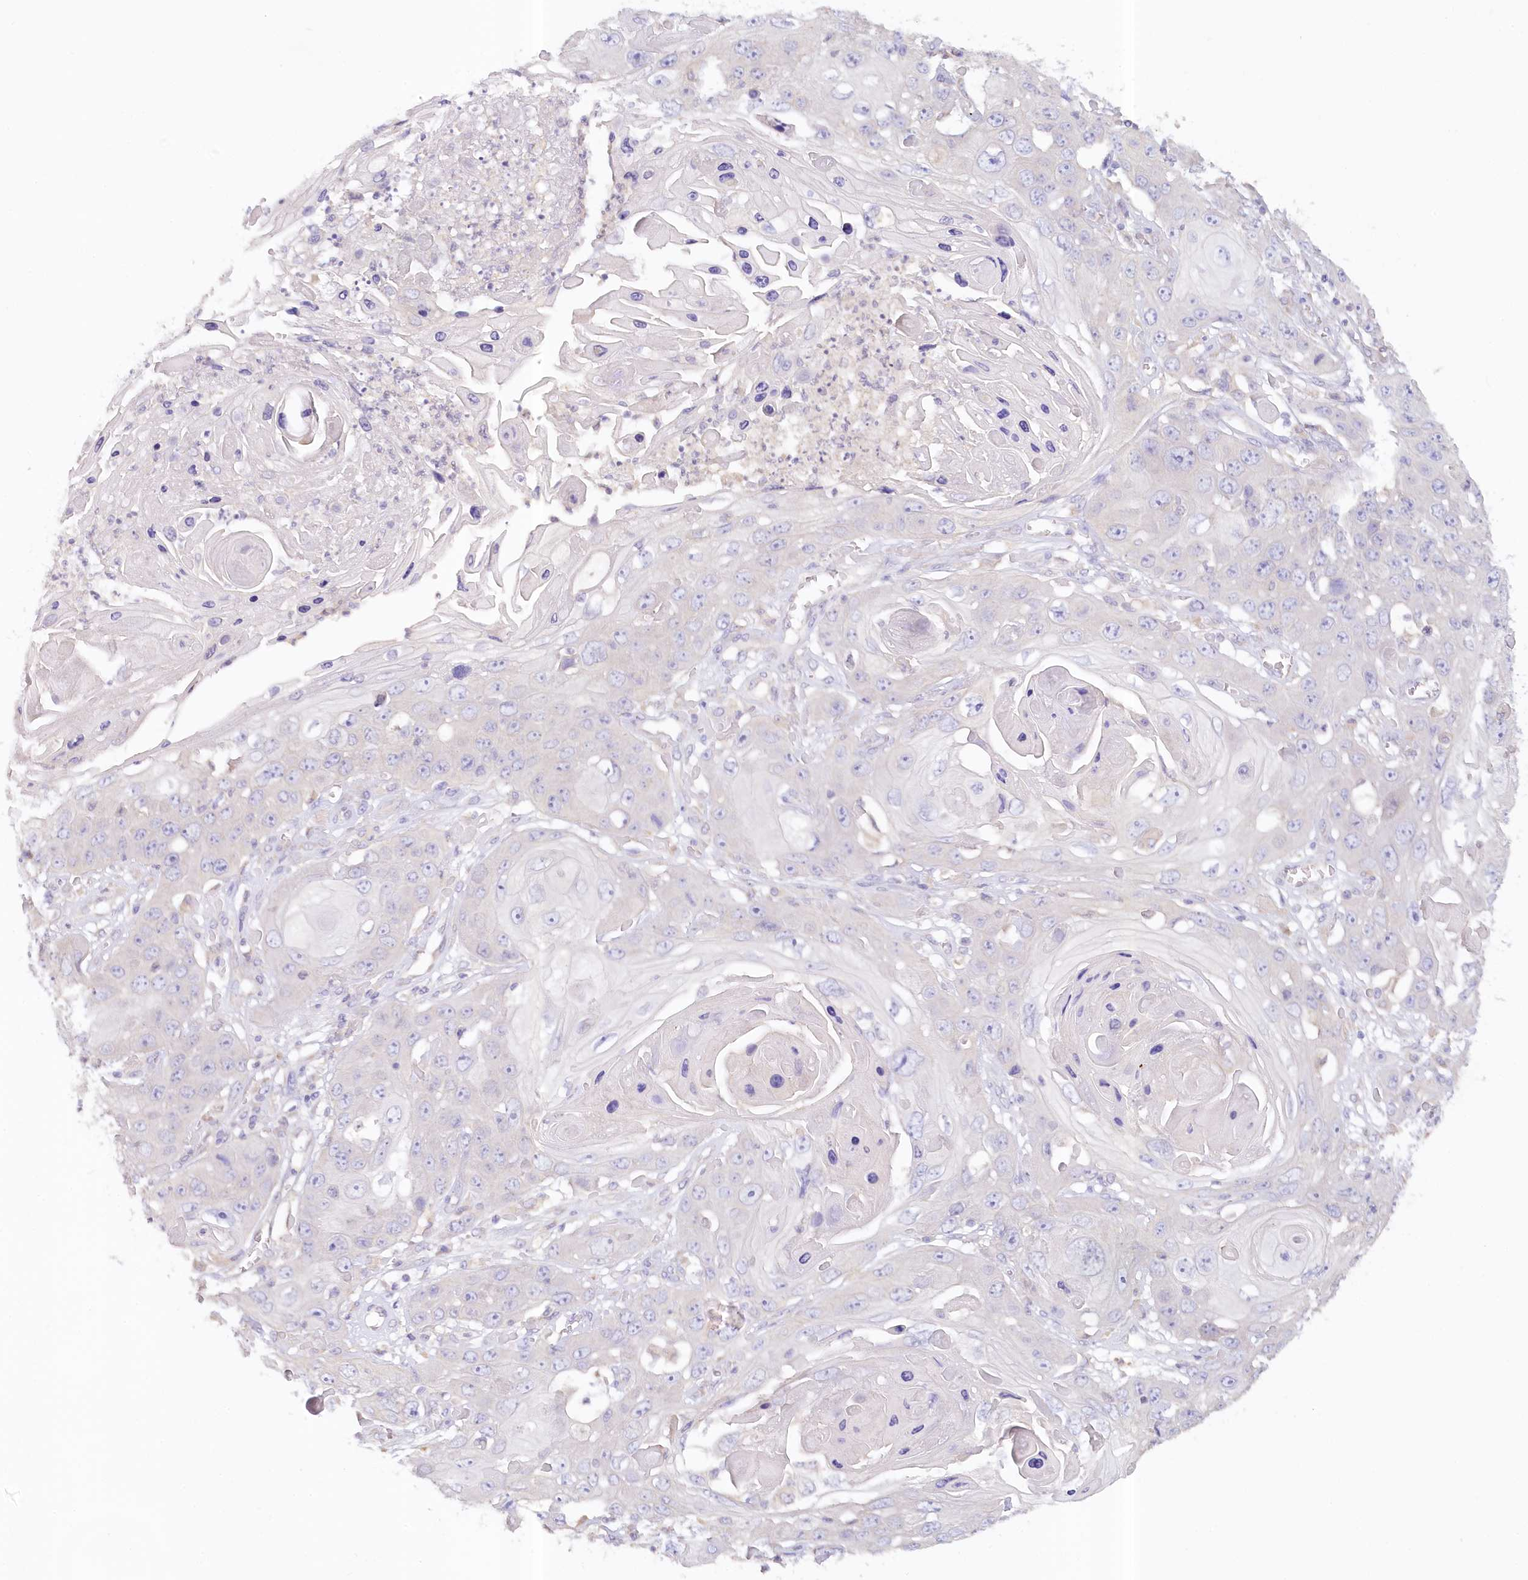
{"staining": {"intensity": "negative", "quantity": "none", "location": "none"}, "tissue": "skin cancer", "cell_type": "Tumor cells", "image_type": "cancer", "snomed": [{"axis": "morphology", "description": "Squamous cell carcinoma, NOS"}, {"axis": "topography", "description": "Skin"}], "caption": "Tumor cells show no significant protein staining in skin cancer (squamous cell carcinoma).", "gene": "PAIP2", "patient": {"sex": "male", "age": 55}}